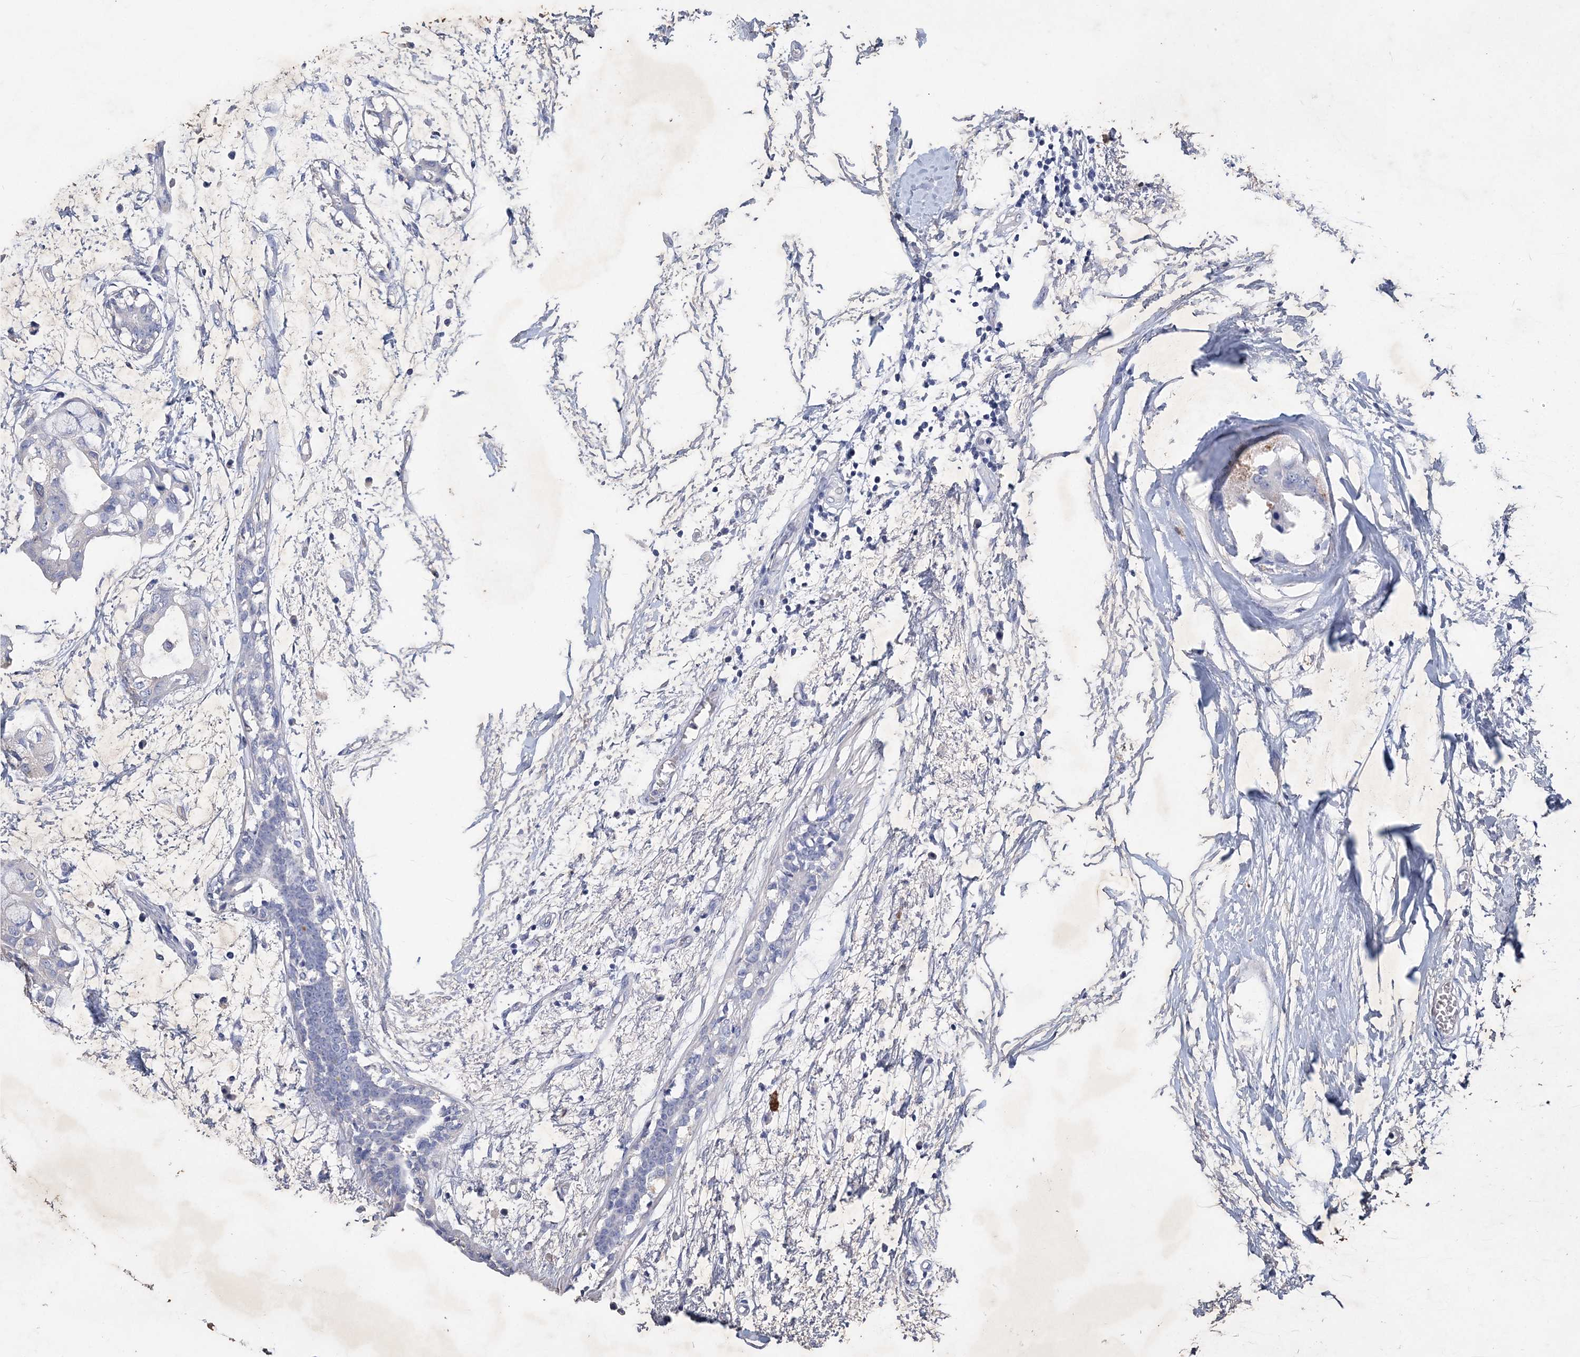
{"staining": {"intensity": "negative", "quantity": "none", "location": "none"}, "tissue": "breast cancer", "cell_type": "Tumor cells", "image_type": "cancer", "snomed": [{"axis": "morphology", "description": "Duct carcinoma"}, {"axis": "topography", "description": "Breast"}], "caption": "Tumor cells show no significant protein staining in breast infiltrating ductal carcinoma.", "gene": "COPS8", "patient": {"sex": "female", "age": 40}}